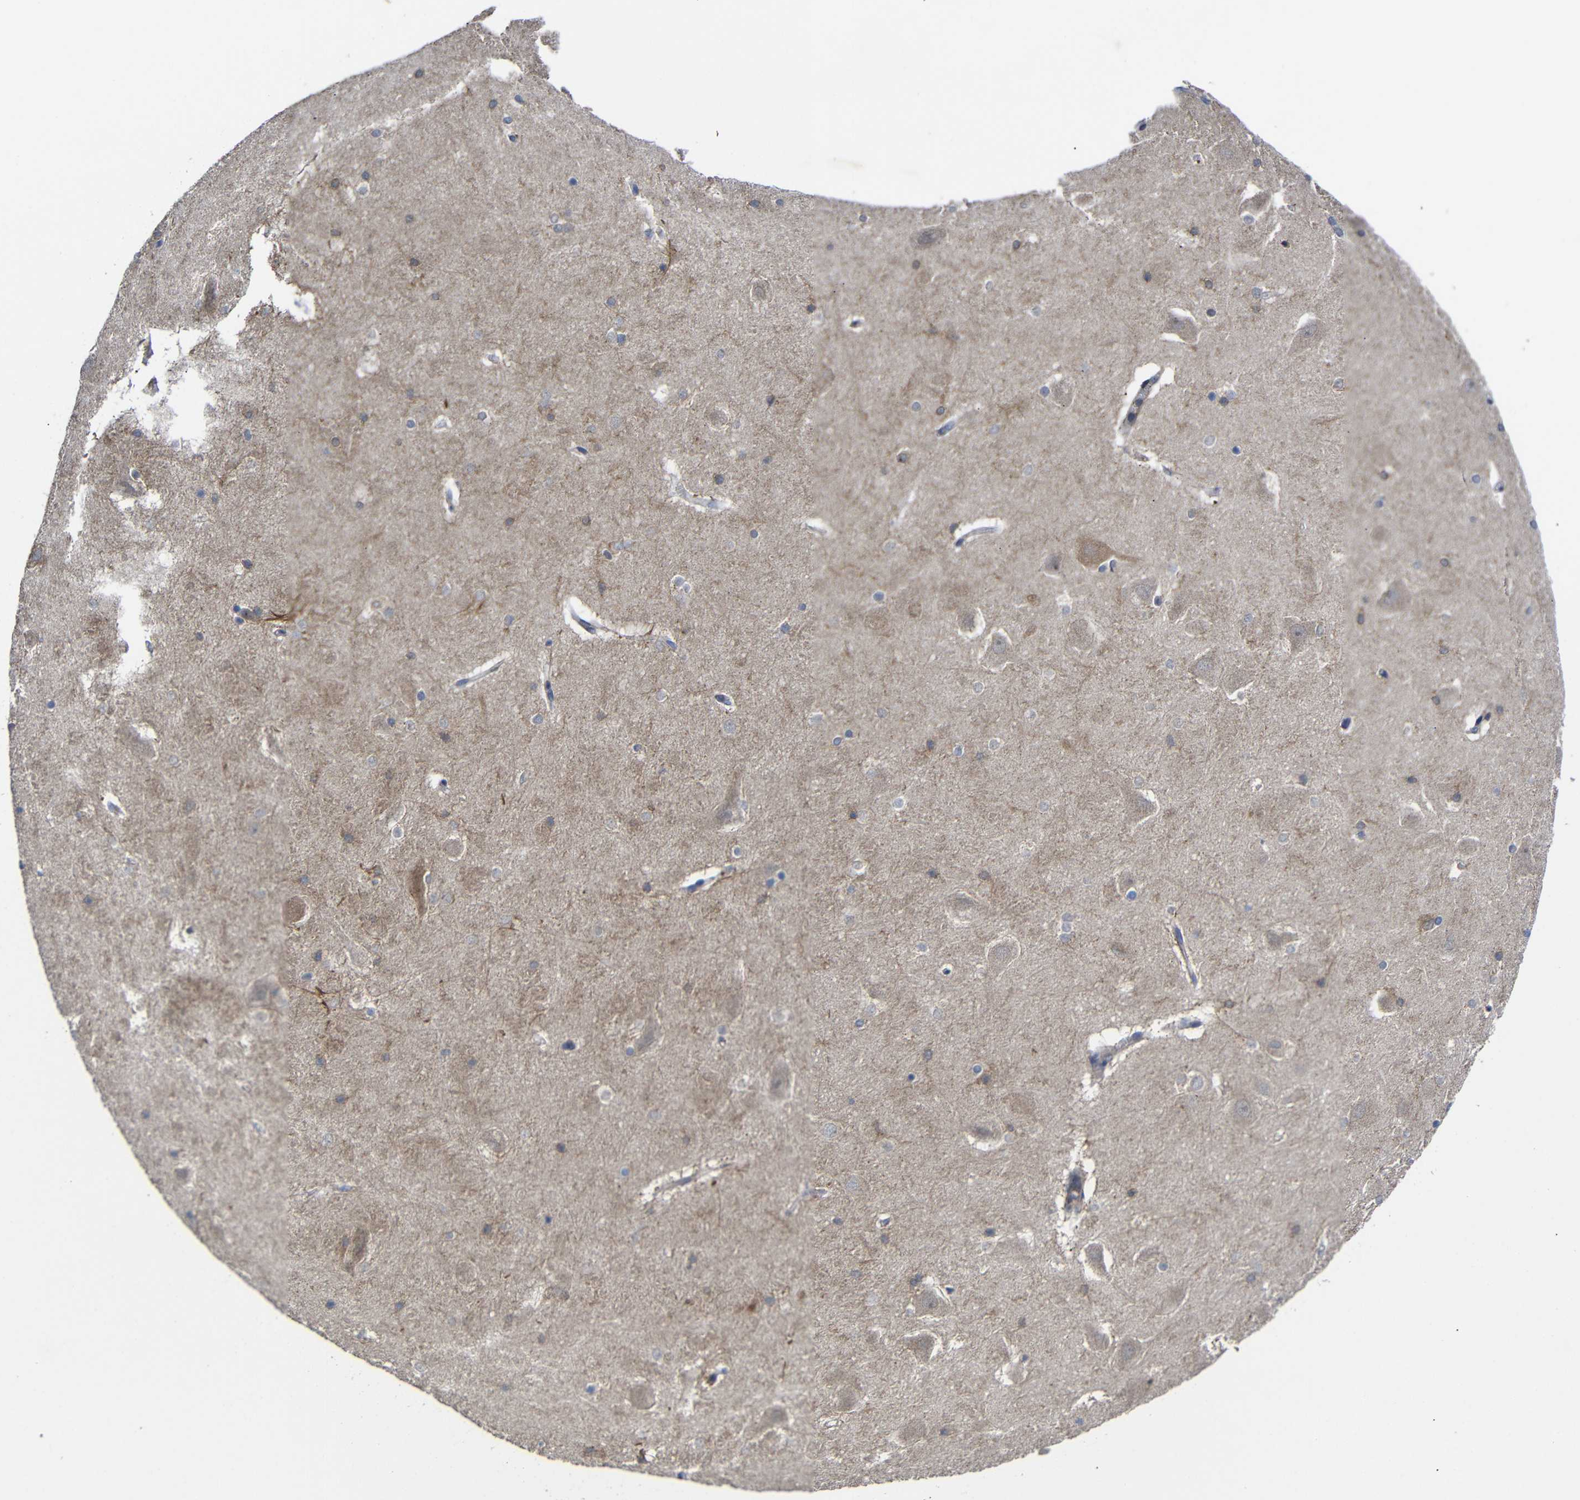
{"staining": {"intensity": "moderate", "quantity": "<25%", "location": "cytoplasmic/membranous"}, "tissue": "hippocampus", "cell_type": "Glial cells", "image_type": "normal", "snomed": [{"axis": "morphology", "description": "Normal tissue, NOS"}, {"axis": "topography", "description": "Hippocampus"}], "caption": "Hippocampus stained for a protein (brown) shows moderate cytoplasmic/membranous positive staining in approximately <25% of glial cells.", "gene": "LPAR5", "patient": {"sex": "male", "age": 45}}